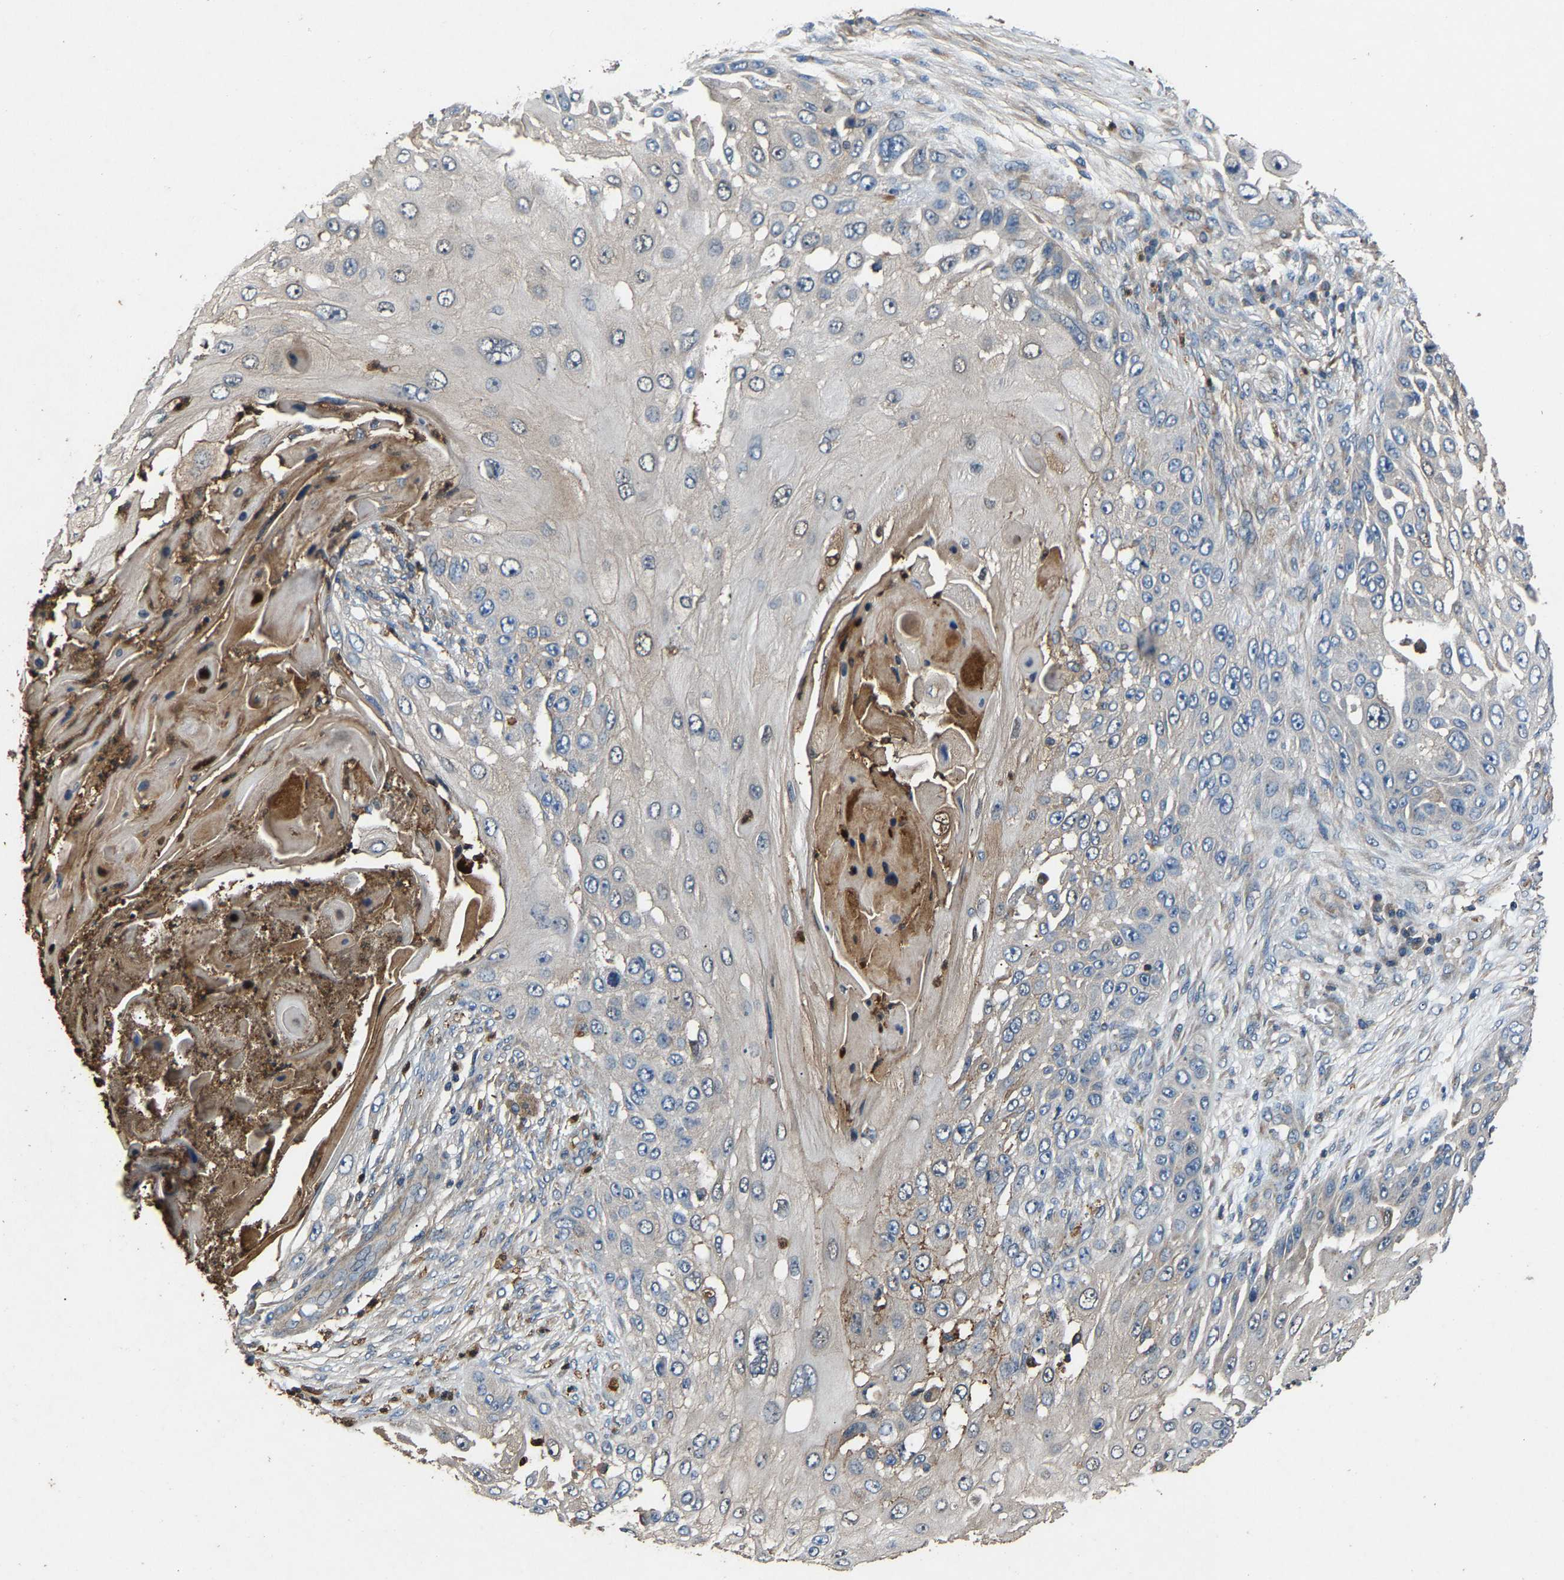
{"staining": {"intensity": "negative", "quantity": "none", "location": "none"}, "tissue": "skin cancer", "cell_type": "Tumor cells", "image_type": "cancer", "snomed": [{"axis": "morphology", "description": "Squamous cell carcinoma, NOS"}, {"axis": "topography", "description": "Skin"}], "caption": "An immunohistochemistry (IHC) photomicrograph of skin squamous cell carcinoma is shown. There is no staining in tumor cells of skin squamous cell carcinoma. (DAB IHC with hematoxylin counter stain).", "gene": "PPID", "patient": {"sex": "female", "age": 44}}